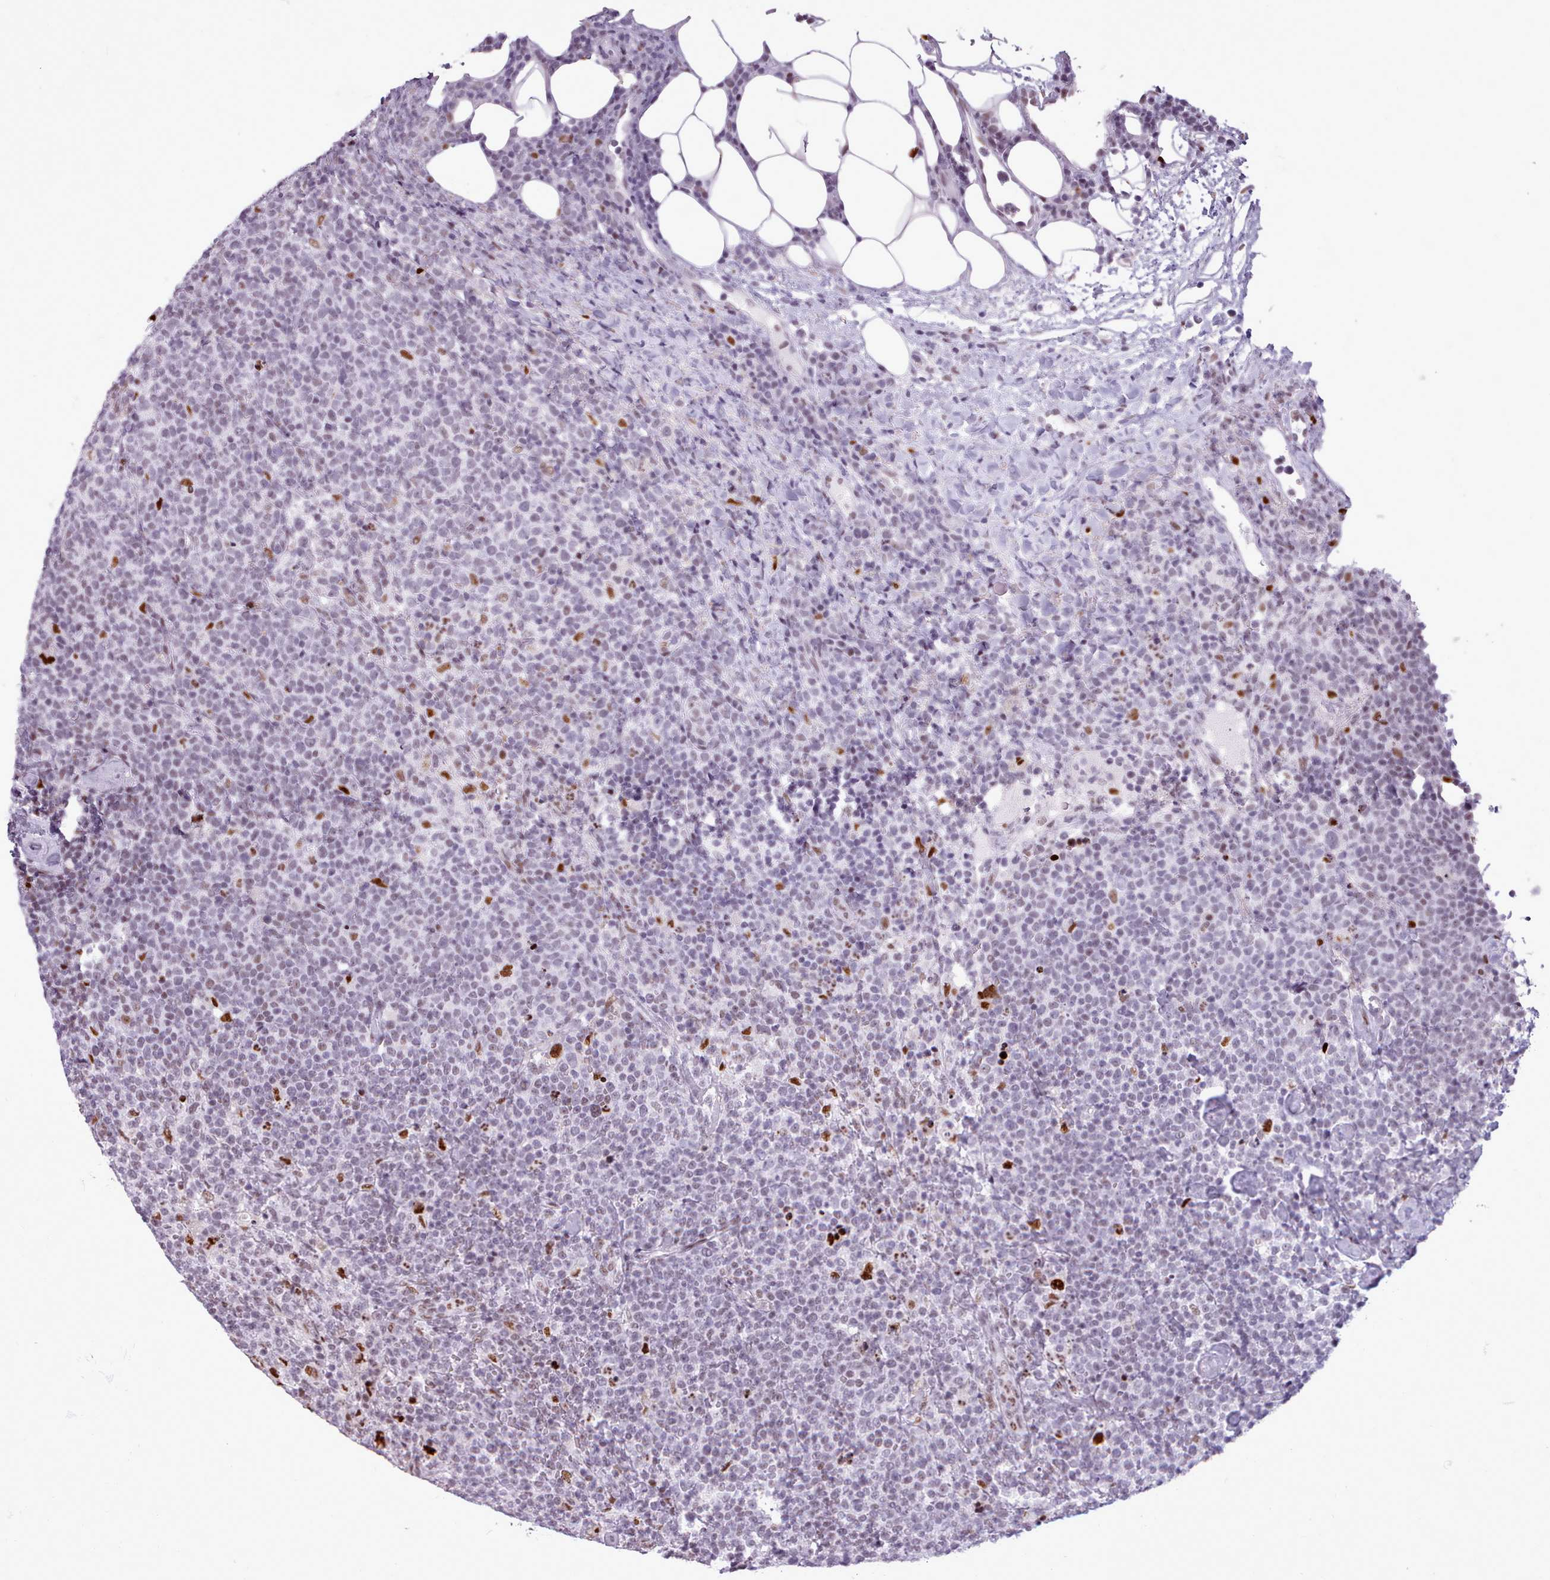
{"staining": {"intensity": "strong", "quantity": "<25%", "location": "nuclear"}, "tissue": "lymphoma", "cell_type": "Tumor cells", "image_type": "cancer", "snomed": [{"axis": "morphology", "description": "Malignant lymphoma, non-Hodgkin's type, High grade"}, {"axis": "topography", "description": "Lymph node"}], "caption": "The photomicrograph shows a brown stain indicating the presence of a protein in the nuclear of tumor cells in high-grade malignant lymphoma, non-Hodgkin's type.", "gene": "SRSF4", "patient": {"sex": "male", "age": 61}}